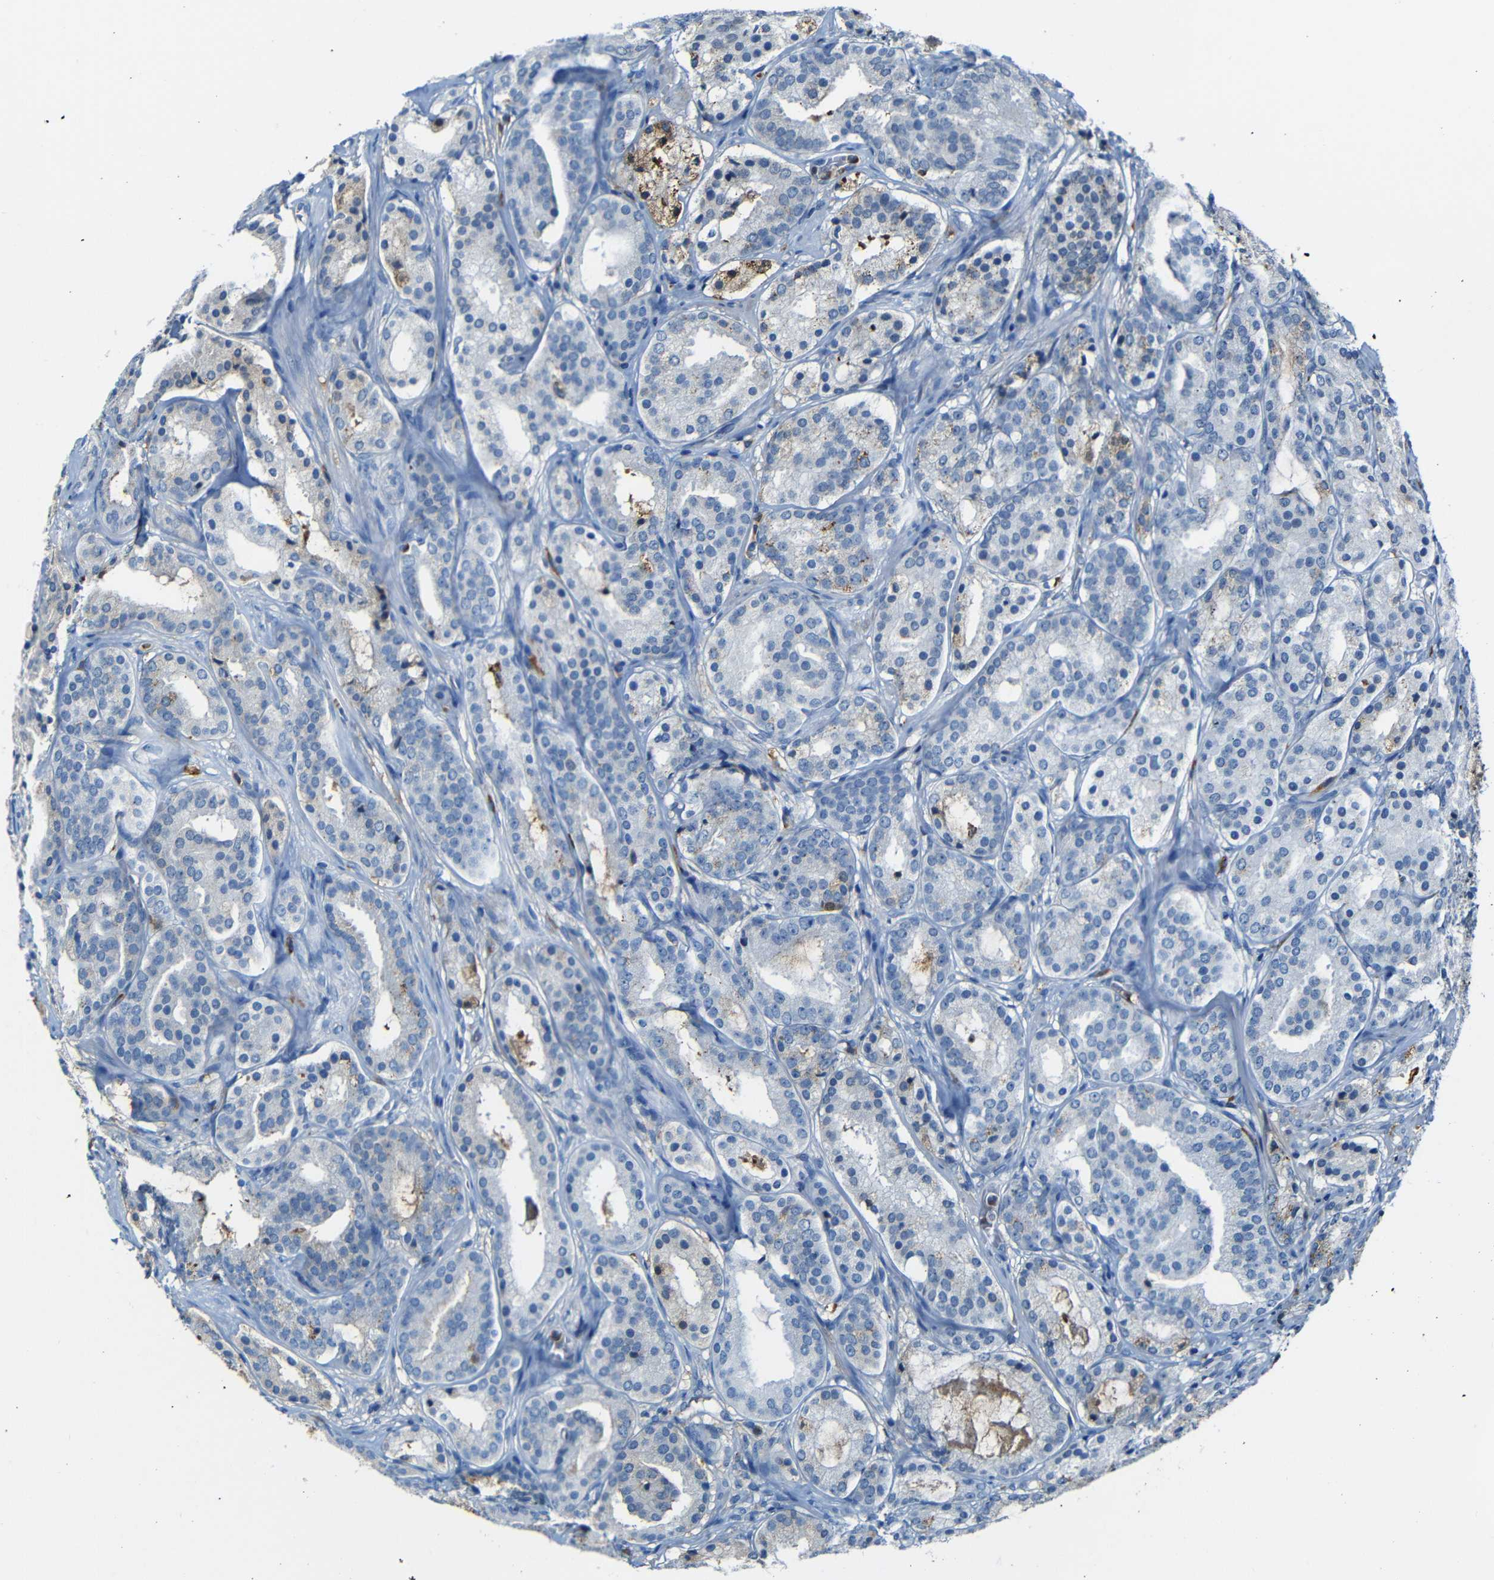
{"staining": {"intensity": "negative", "quantity": "none", "location": "none"}, "tissue": "prostate cancer", "cell_type": "Tumor cells", "image_type": "cancer", "snomed": [{"axis": "morphology", "description": "Adenocarcinoma, Low grade"}, {"axis": "topography", "description": "Prostate"}], "caption": "The micrograph exhibits no significant positivity in tumor cells of prostate cancer. The staining is performed using DAB (3,3'-diaminobenzidine) brown chromogen with nuclei counter-stained in using hematoxylin.", "gene": "SERPINA1", "patient": {"sex": "male", "age": 69}}